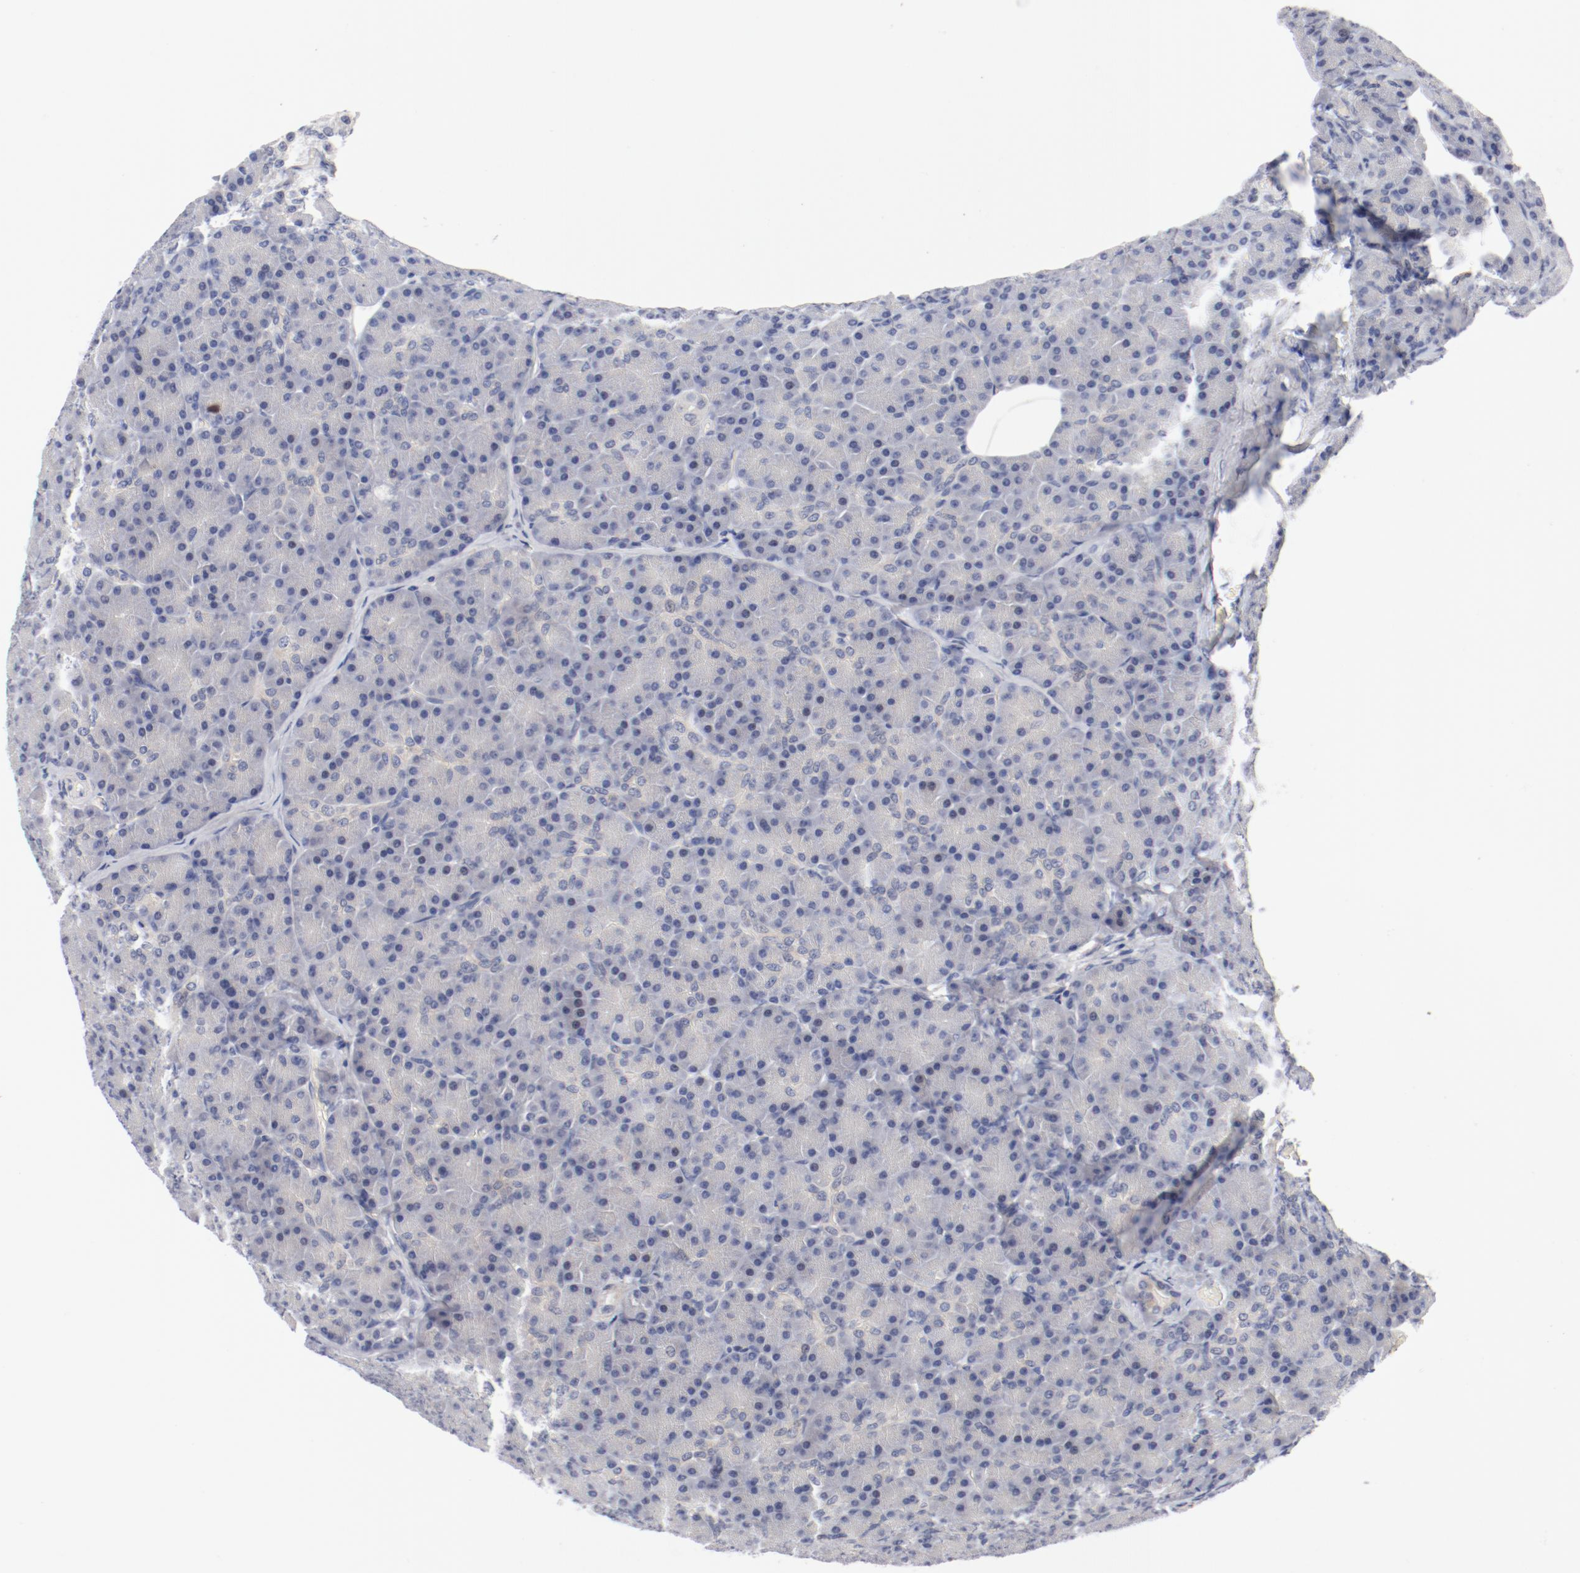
{"staining": {"intensity": "negative", "quantity": "none", "location": "none"}, "tissue": "pancreas", "cell_type": "Exocrine glandular cells", "image_type": "normal", "snomed": [{"axis": "morphology", "description": "Normal tissue, NOS"}, {"axis": "topography", "description": "Pancreas"}], "caption": "This is an IHC micrograph of normal pancreas. There is no staining in exocrine glandular cells.", "gene": "KCNK13", "patient": {"sex": "female", "age": 43}}